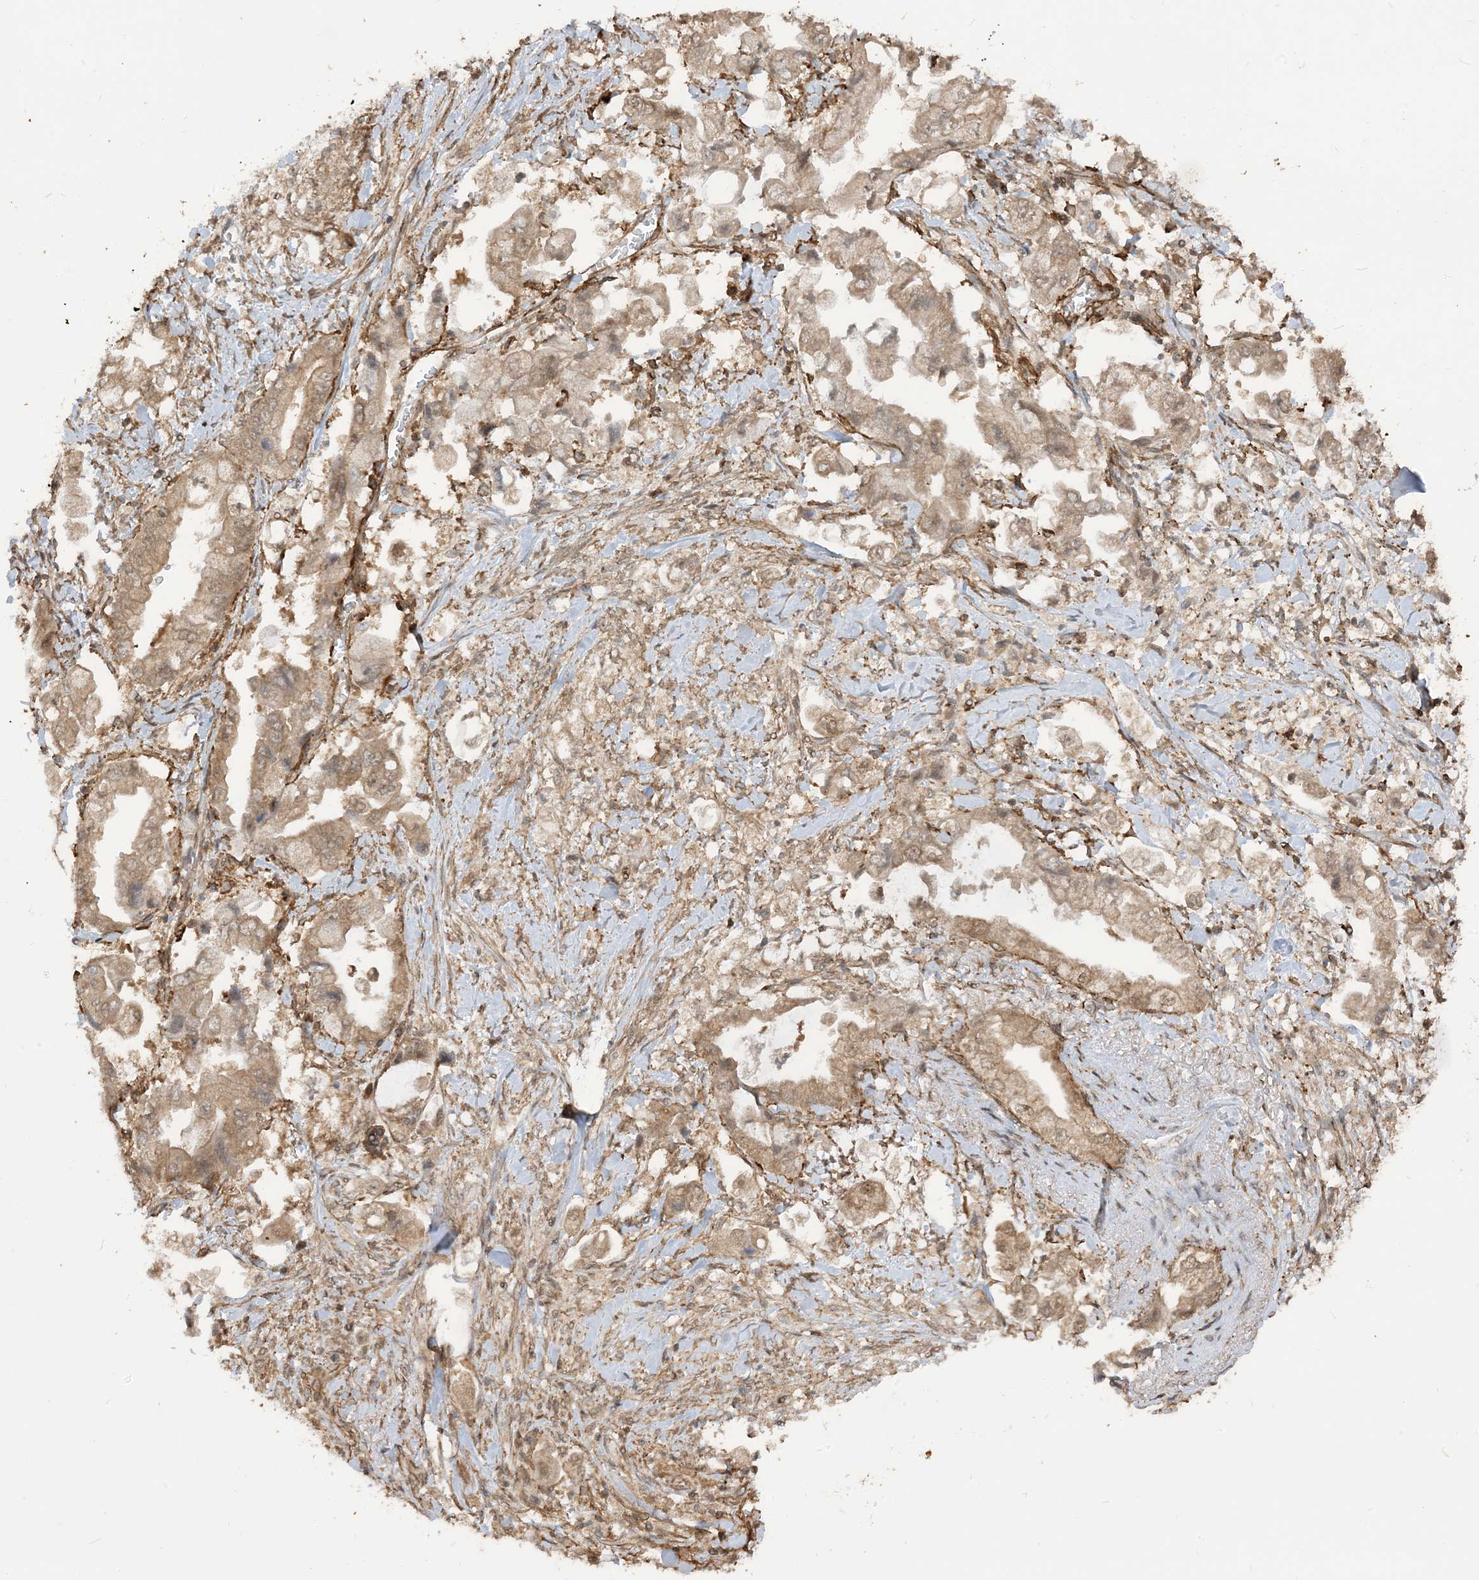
{"staining": {"intensity": "moderate", "quantity": ">75%", "location": "cytoplasmic/membranous"}, "tissue": "stomach cancer", "cell_type": "Tumor cells", "image_type": "cancer", "snomed": [{"axis": "morphology", "description": "Adenocarcinoma, NOS"}, {"axis": "topography", "description": "Stomach"}], "caption": "Stomach cancer tissue displays moderate cytoplasmic/membranous positivity in about >75% of tumor cells", "gene": "TBCC", "patient": {"sex": "male", "age": 62}}